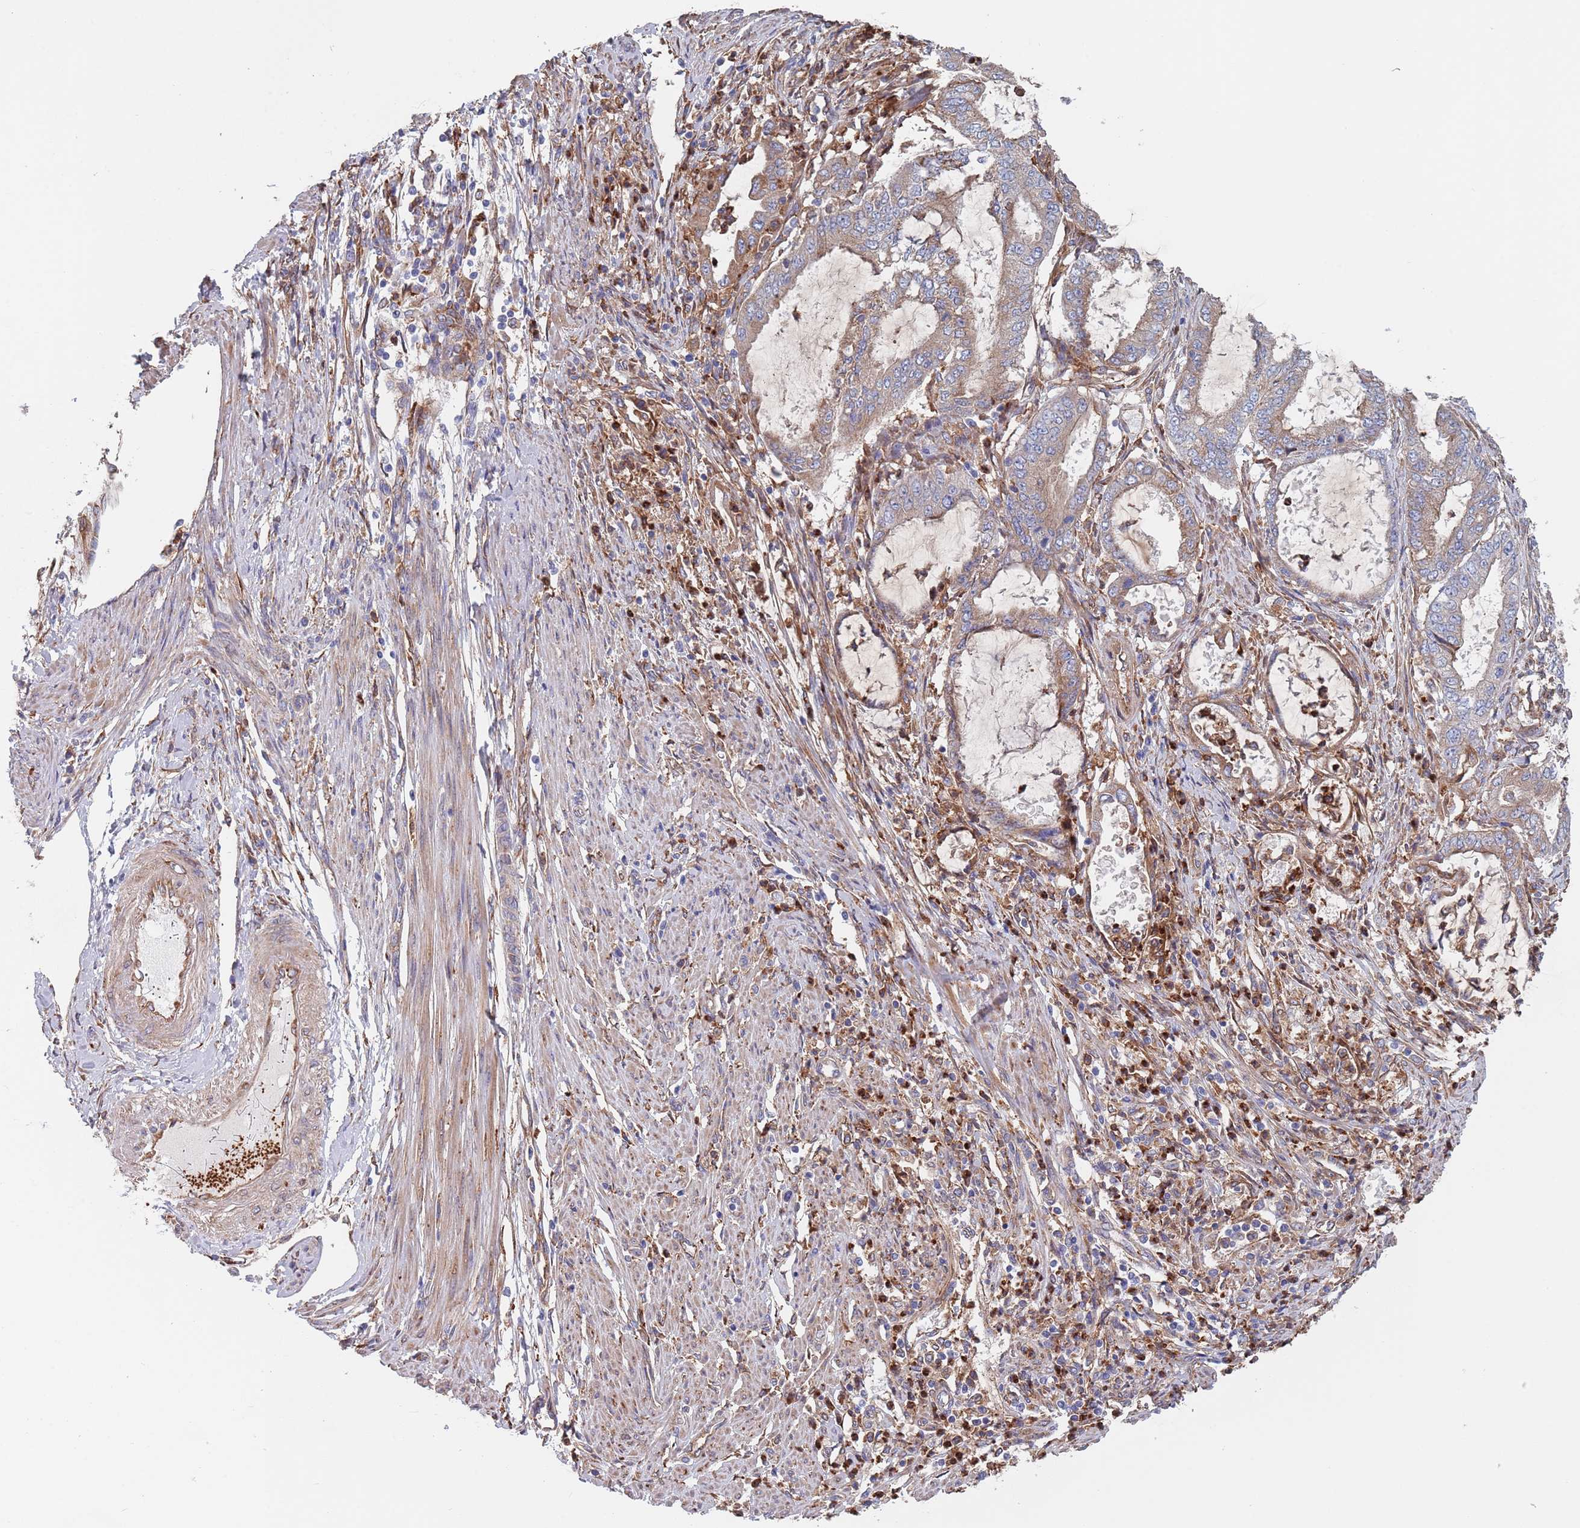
{"staining": {"intensity": "weak", "quantity": "25%-75%", "location": "cytoplasmic/membranous"}, "tissue": "endometrial cancer", "cell_type": "Tumor cells", "image_type": "cancer", "snomed": [{"axis": "morphology", "description": "Adenocarcinoma, NOS"}, {"axis": "topography", "description": "Endometrium"}], "caption": "The photomicrograph reveals a brown stain indicating the presence of a protein in the cytoplasmic/membranous of tumor cells in adenocarcinoma (endometrial).", "gene": "DCUN1D3", "patient": {"sex": "female", "age": 51}}